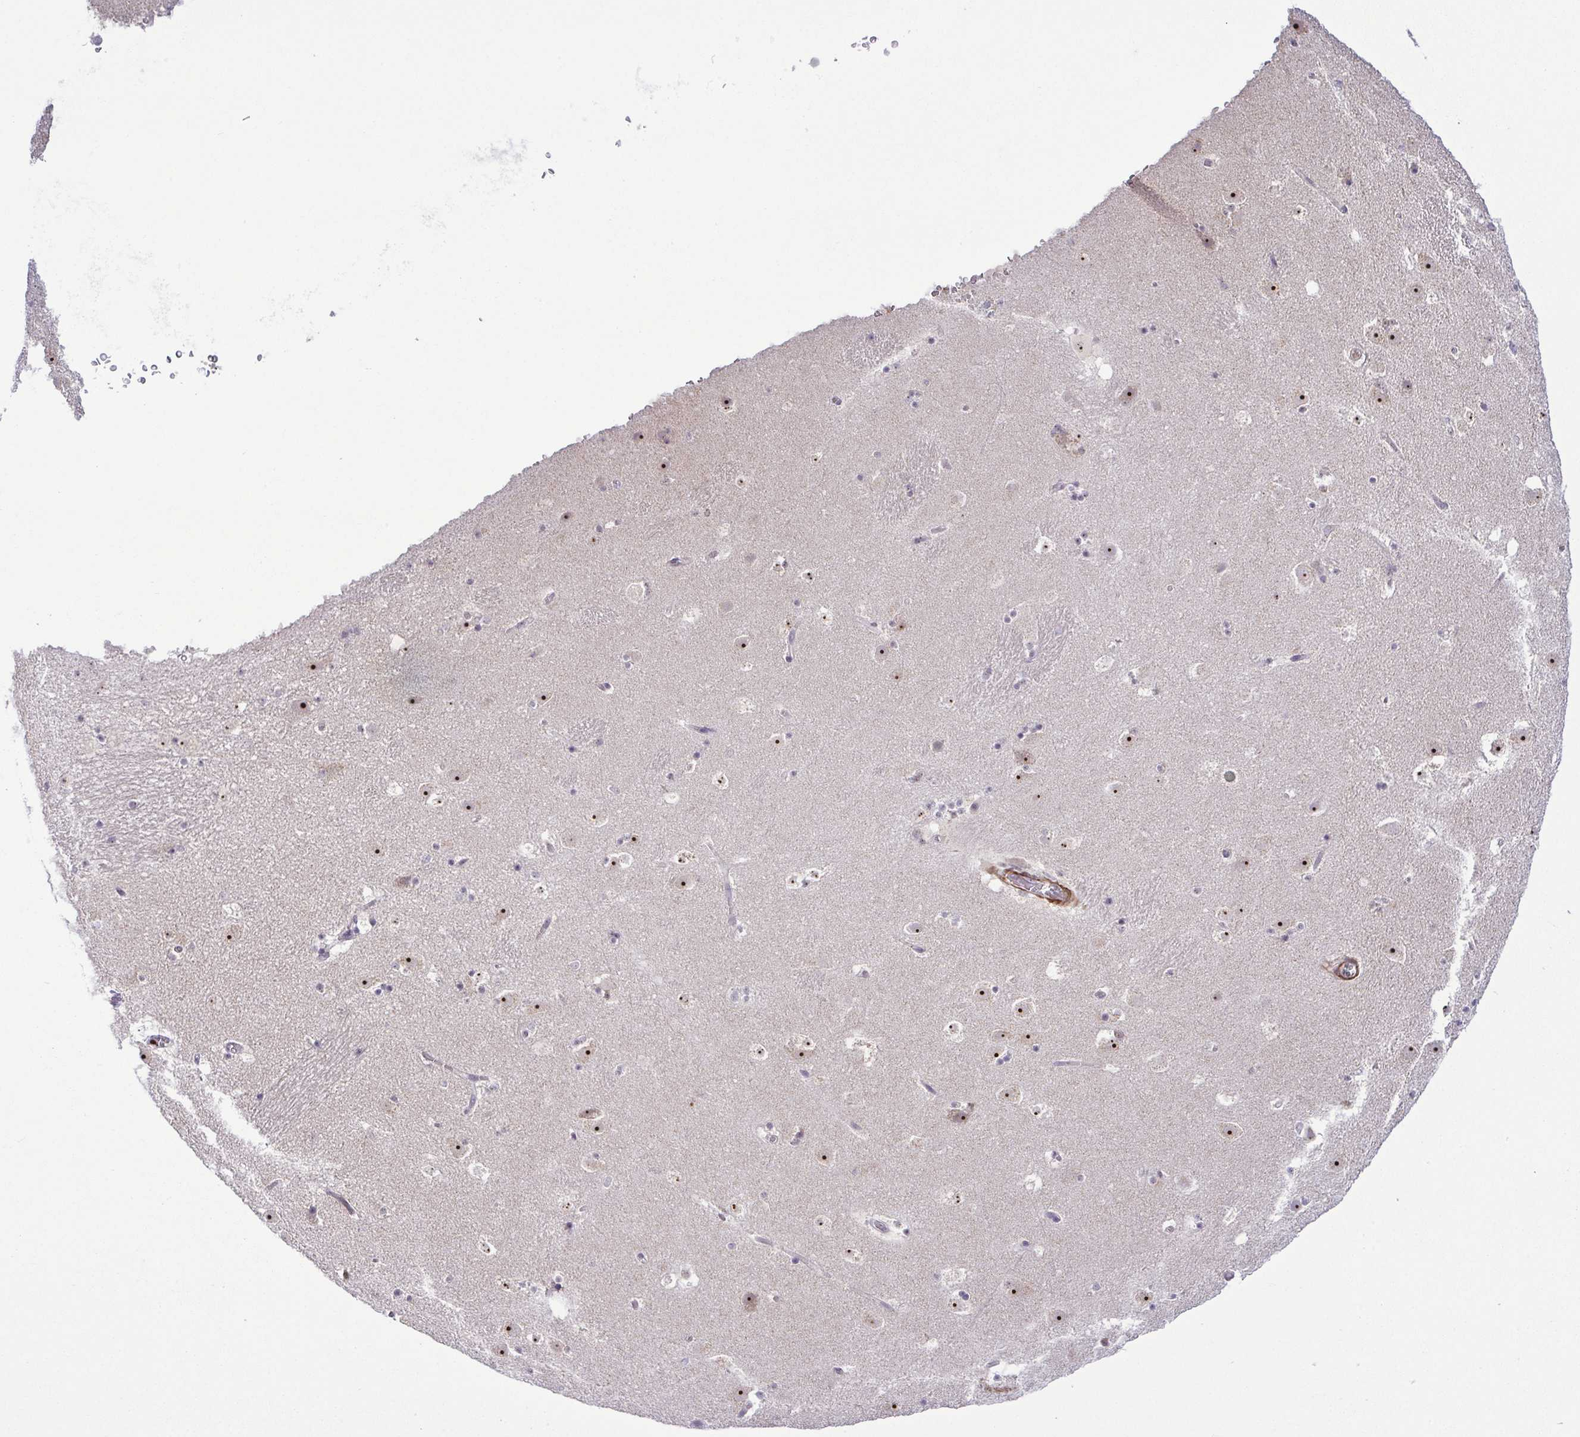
{"staining": {"intensity": "negative", "quantity": "none", "location": "none"}, "tissue": "caudate", "cell_type": "Glial cells", "image_type": "normal", "snomed": [{"axis": "morphology", "description": "Normal tissue, NOS"}, {"axis": "topography", "description": "Lateral ventricle wall"}], "caption": "Glial cells show no significant expression in normal caudate. The staining was performed using DAB to visualize the protein expression in brown, while the nuclei were stained in blue with hematoxylin (Magnification: 20x).", "gene": "RSL24D1", "patient": {"sex": "male", "age": 37}}